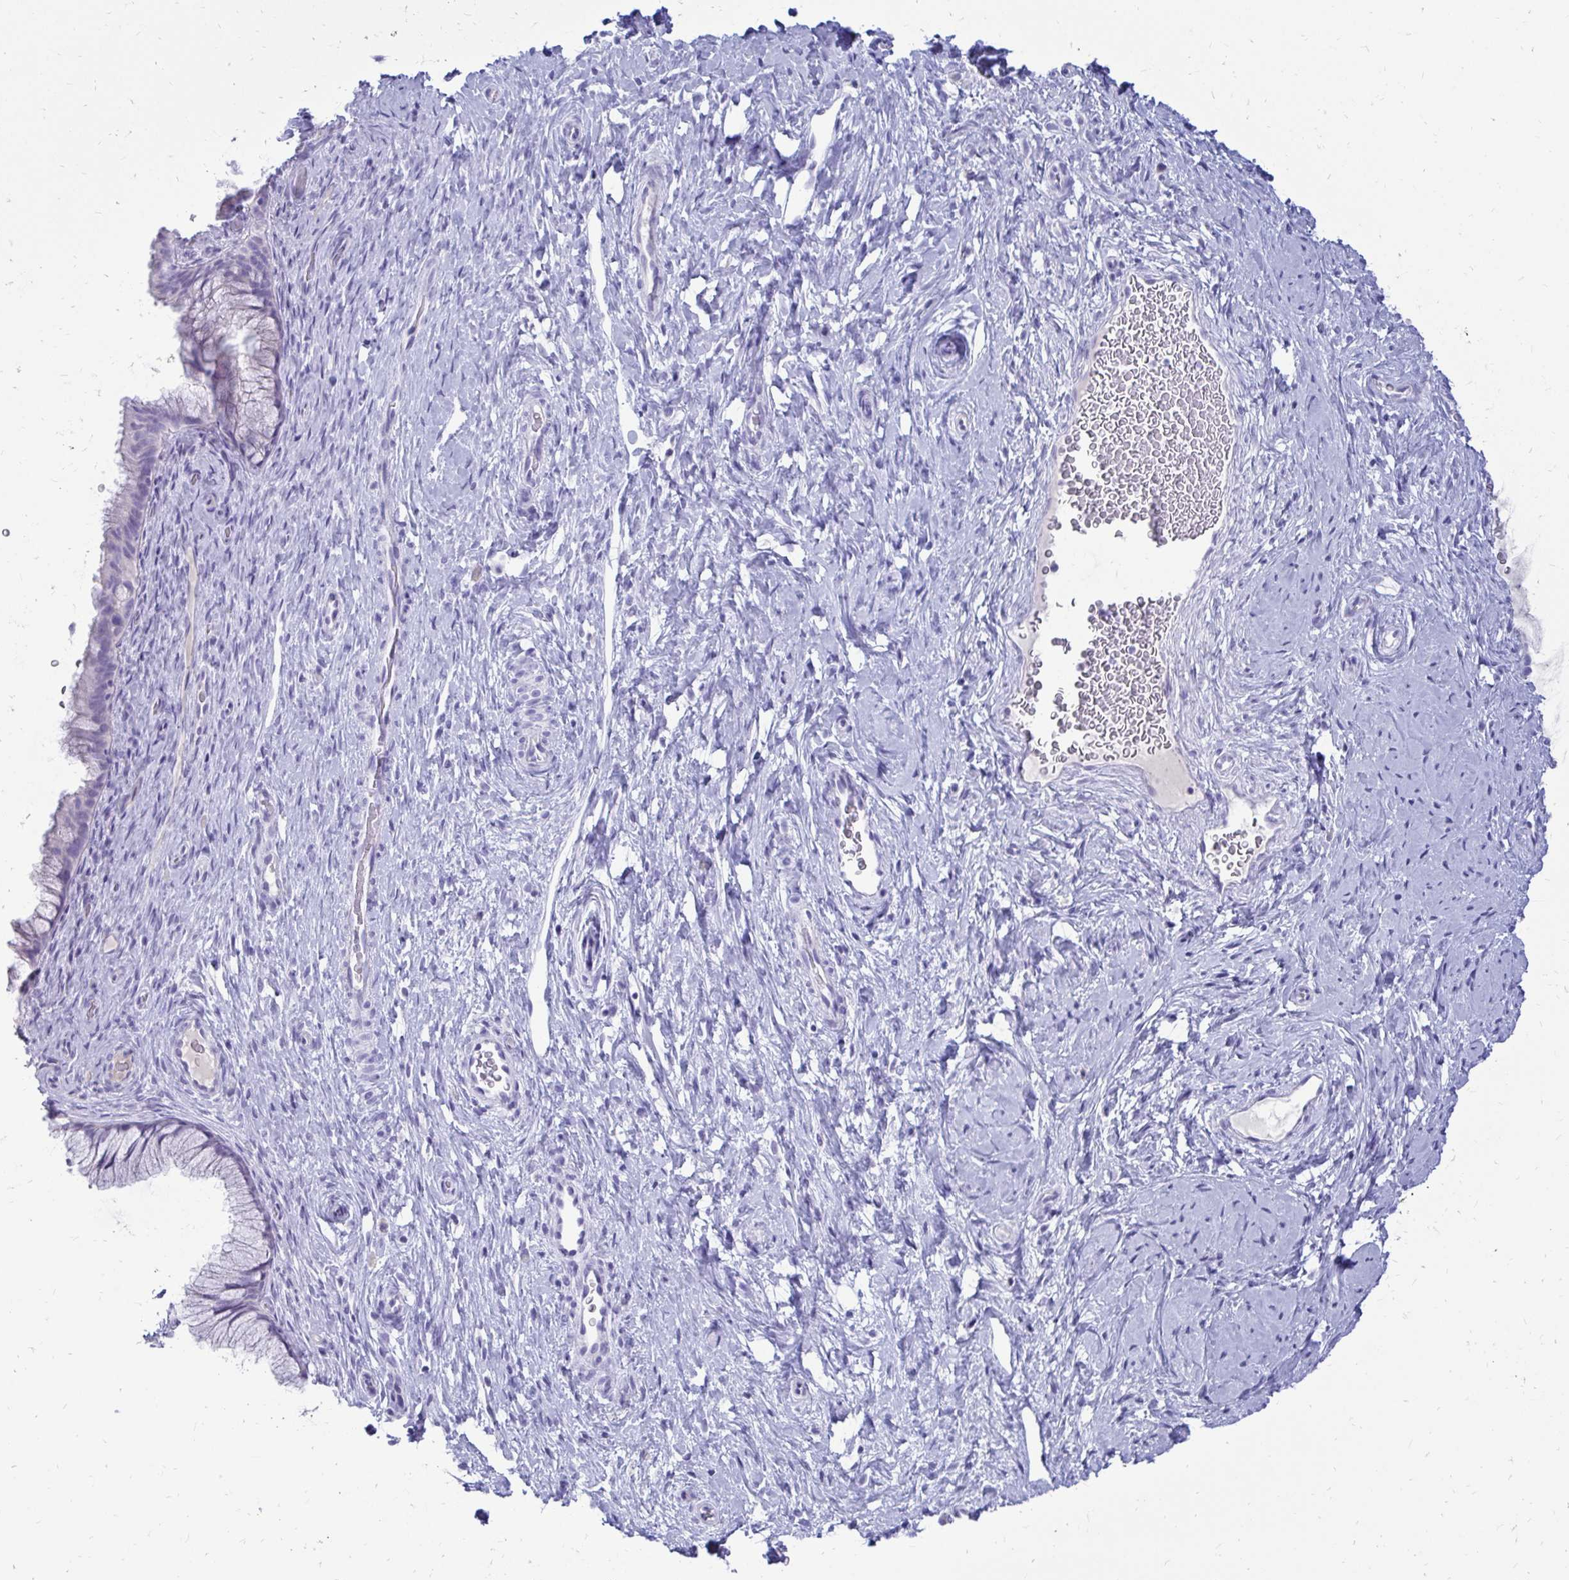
{"staining": {"intensity": "negative", "quantity": "none", "location": "none"}, "tissue": "cervix", "cell_type": "Glandular cells", "image_type": "normal", "snomed": [{"axis": "morphology", "description": "Normal tissue, NOS"}, {"axis": "topography", "description": "Cervix"}], "caption": "The IHC image has no significant positivity in glandular cells of cervix.", "gene": "NANOGNB", "patient": {"sex": "female", "age": 34}}